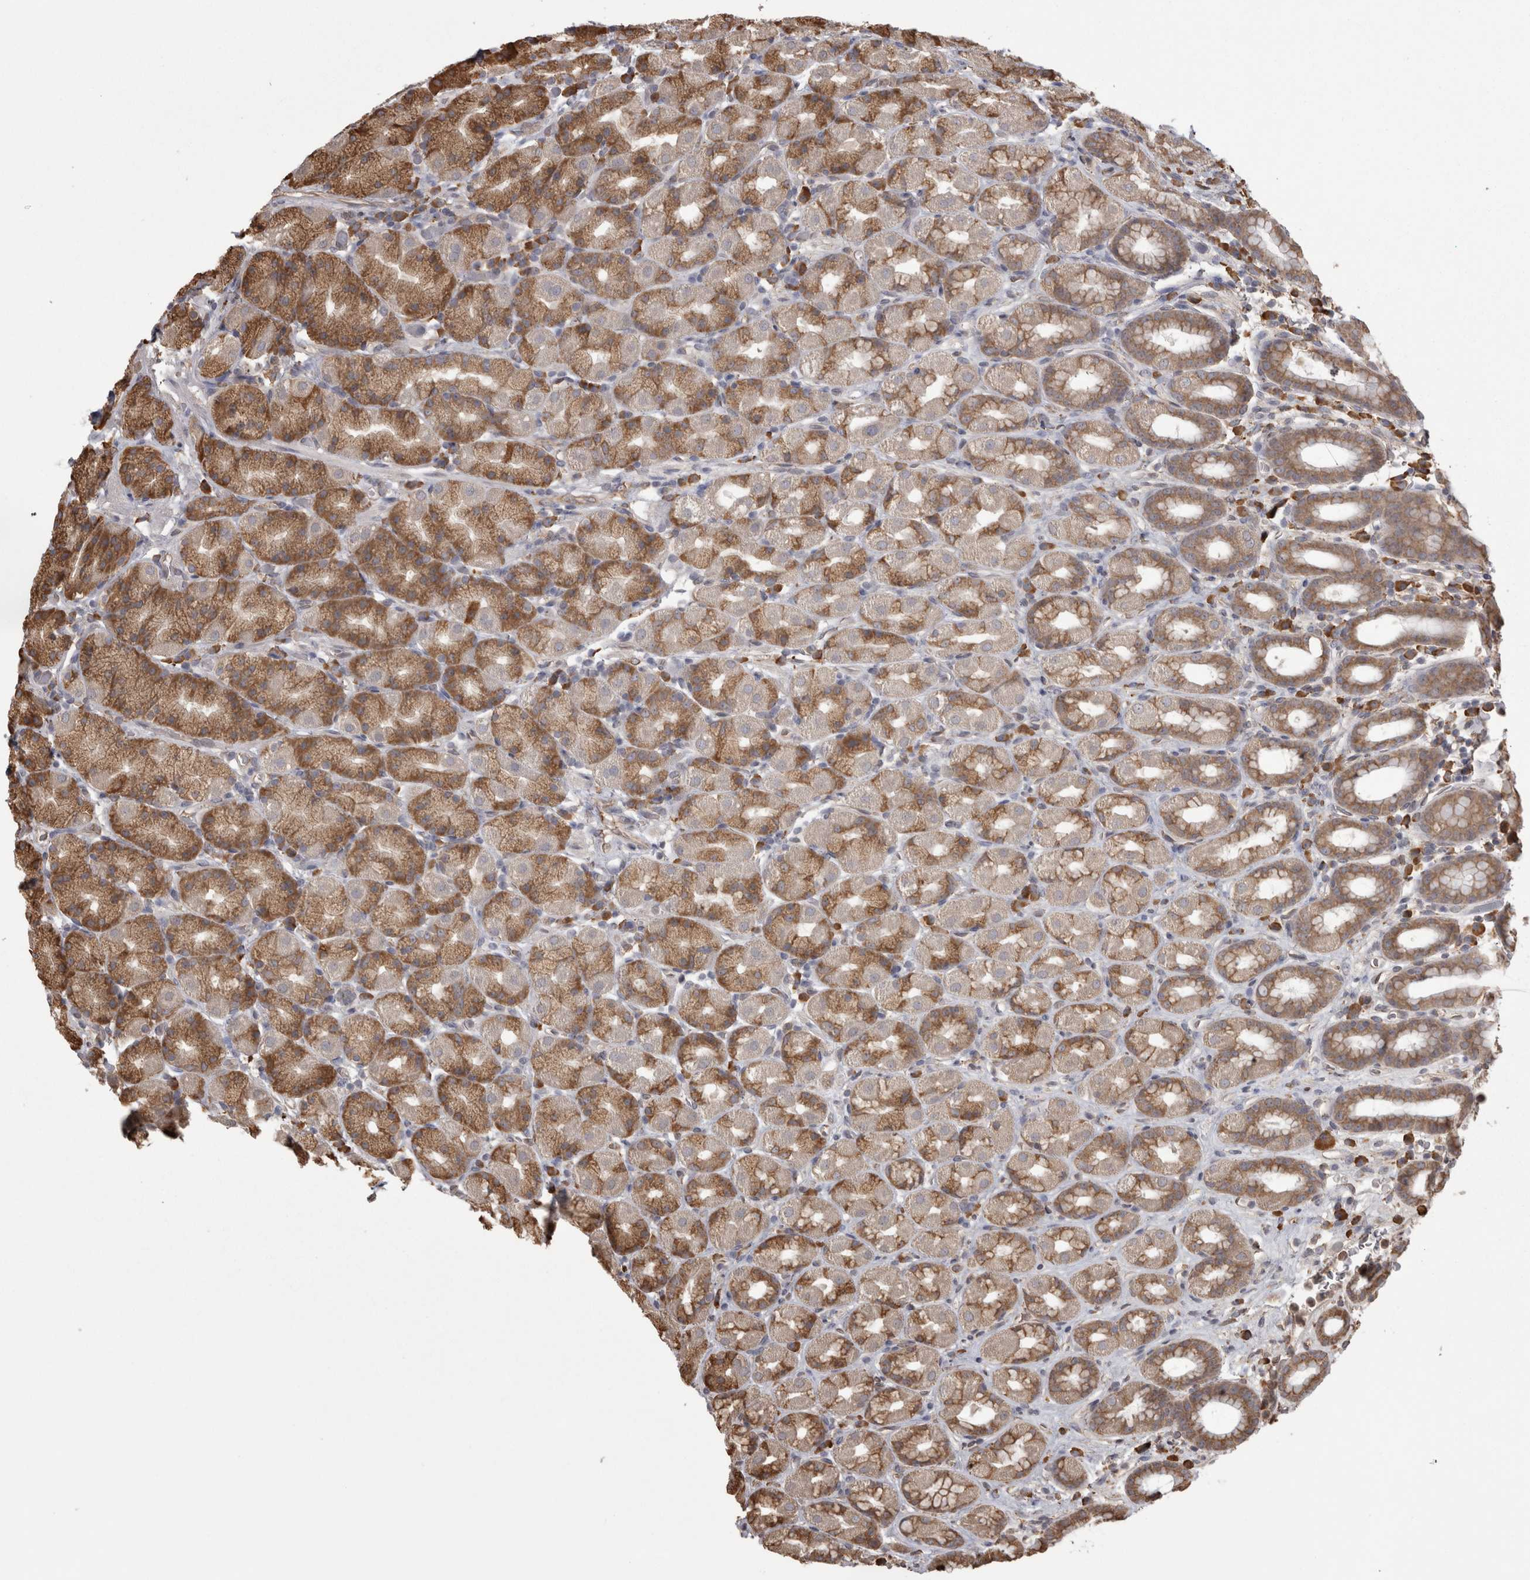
{"staining": {"intensity": "moderate", "quantity": ">75%", "location": "cytoplasmic/membranous"}, "tissue": "stomach", "cell_type": "Glandular cells", "image_type": "normal", "snomed": [{"axis": "morphology", "description": "Normal tissue, NOS"}, {"axis": "topography", "description": "Stomach, upper"}], "caption": "This image shows benign stomach stained with IHC to label a protein in brown. The cytoplasmic/membranous of glandular cells show moderate positivity for the protein. Nuclei are counter-stained blue.", "gene": "PON2", "patient": {"sex": "male", "age": 68}}